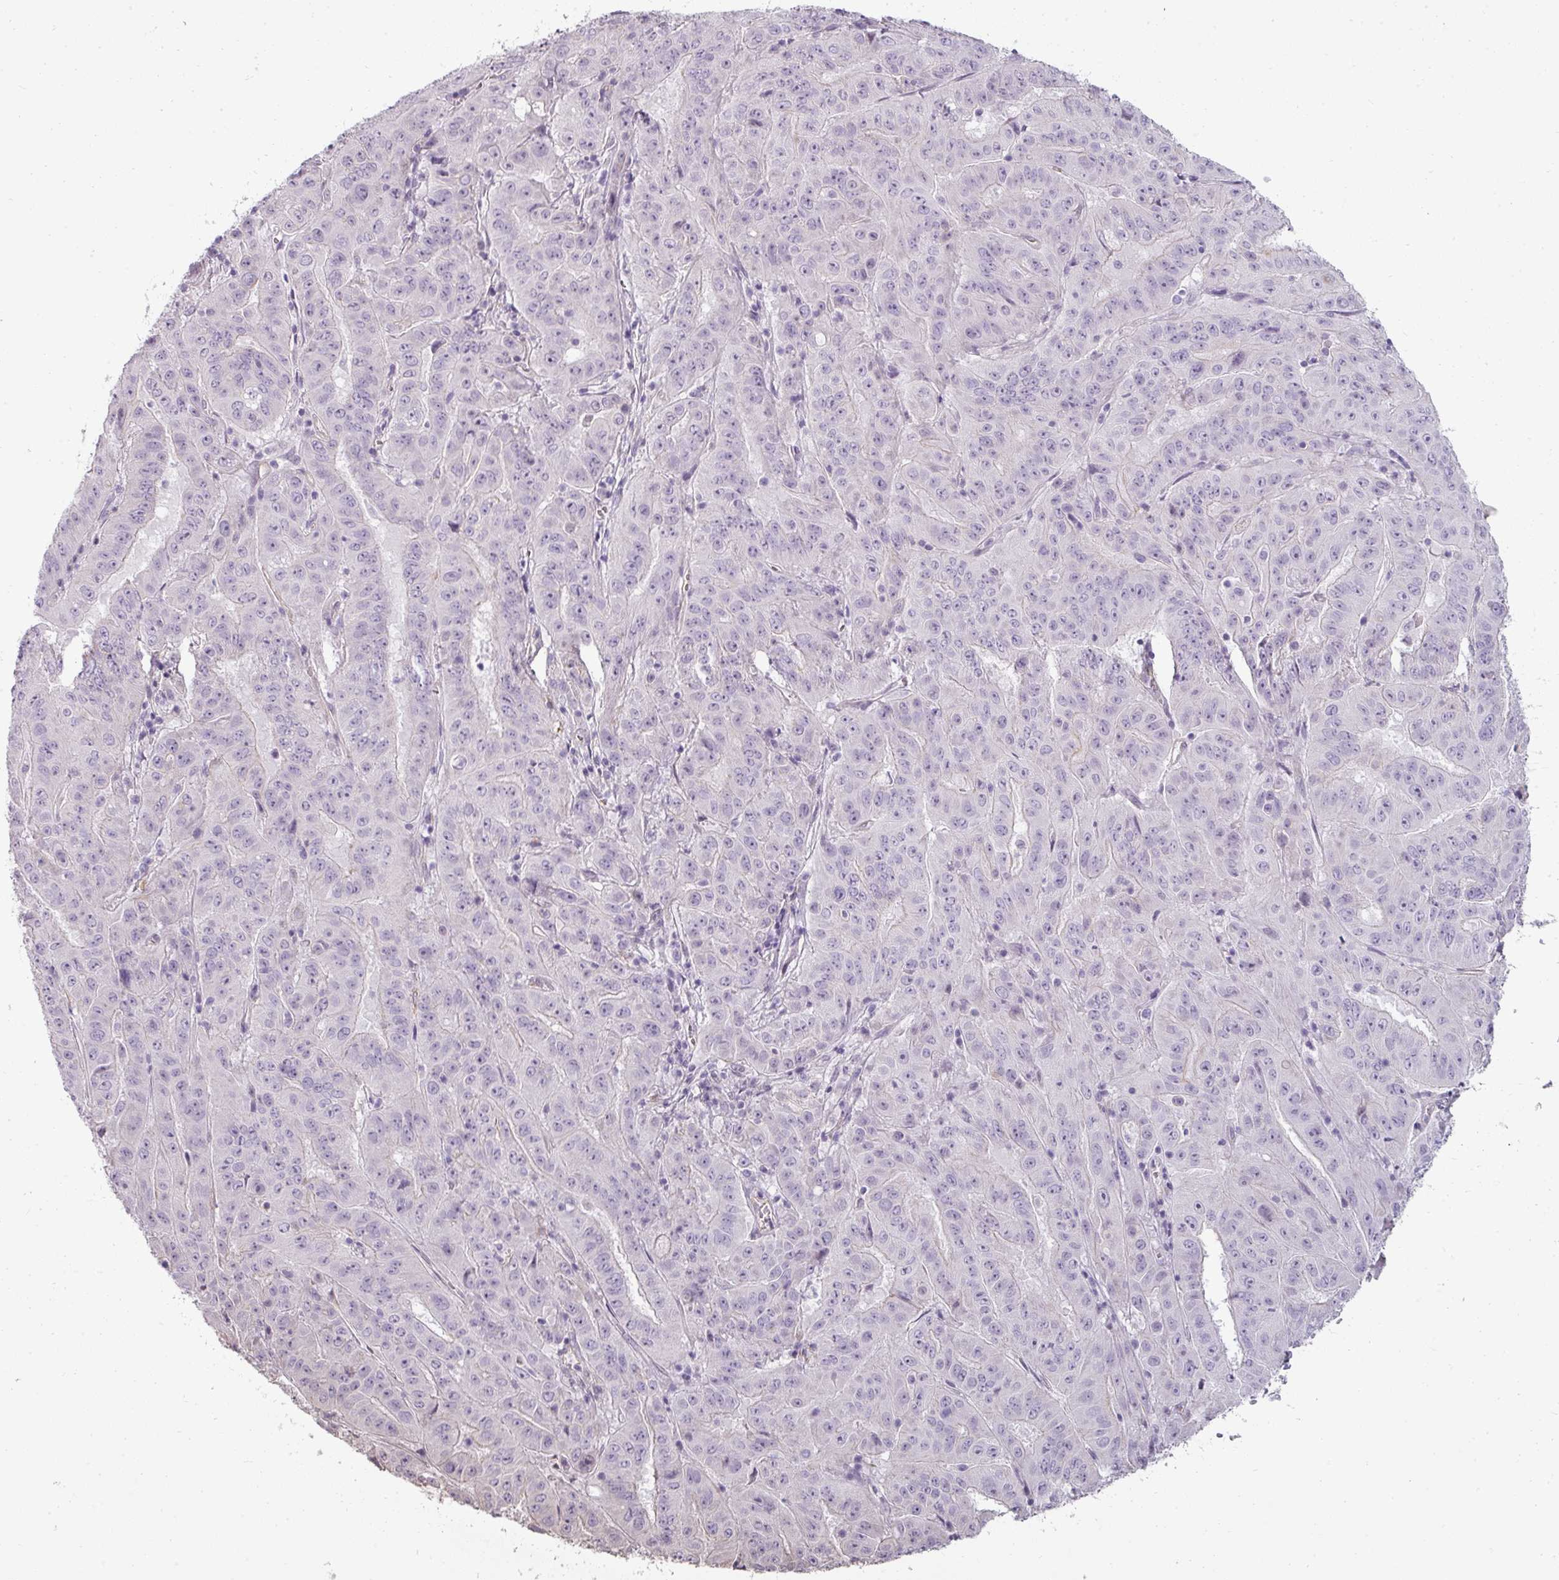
{"staining": {"intensity": "negative", "quantity": "none", "location": "none"}, "tissue": "pancreatic cancer", "cell_type": "Tumor cells", "image_type": "cancer", "snomed": [{"axis": "morphology", "description": "Adenocarcinoma, NOS"}, {"axis": "topography", "description": "Pancreas"}], "caption": "Human pancreatic cancer (adenocarcinoma) stained for a protein using immunohistochemistry (IHC) reveals no staining in tumor cells.", "gene": "ASB1", "patient": {"sex": "male", "age": 63}}